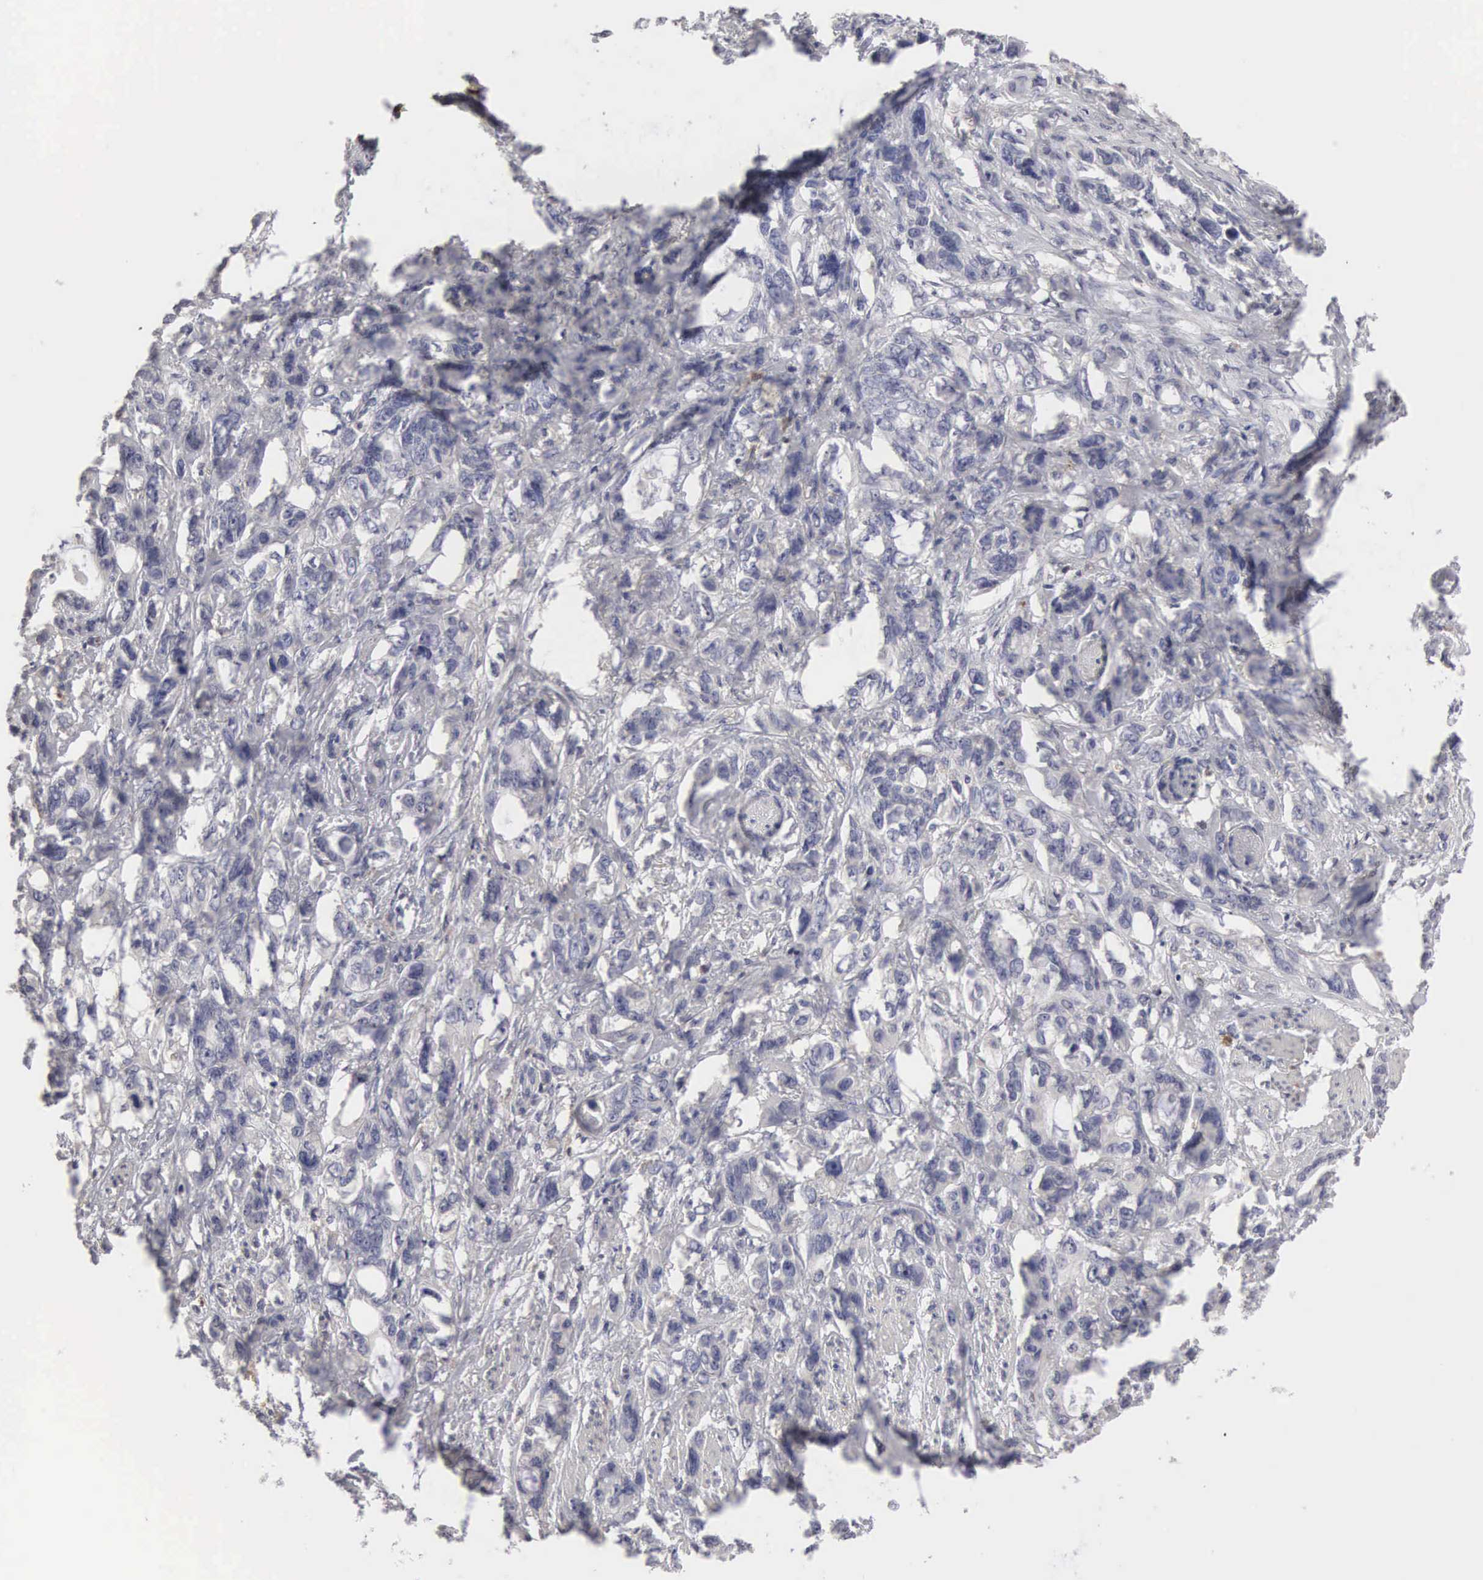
{"staining": {"intensity": "negative", "quantity": "none", "location": "none"}, "tissue": "stomach cancer", "cell_type": "Tumor cells", "image_type": "cancer", "snomed": [{"axis": "morphology", "description": "Adenocarcinoma, NOS"}, {"axis": "topography", "description": "Stomach, upper"}], "caption": "A histopathology image of human stomach adenocarcinoma is negative for staining in tumor cells.", "gene": "HMOX1", "patient": {"sex": "male", "age": 47}}